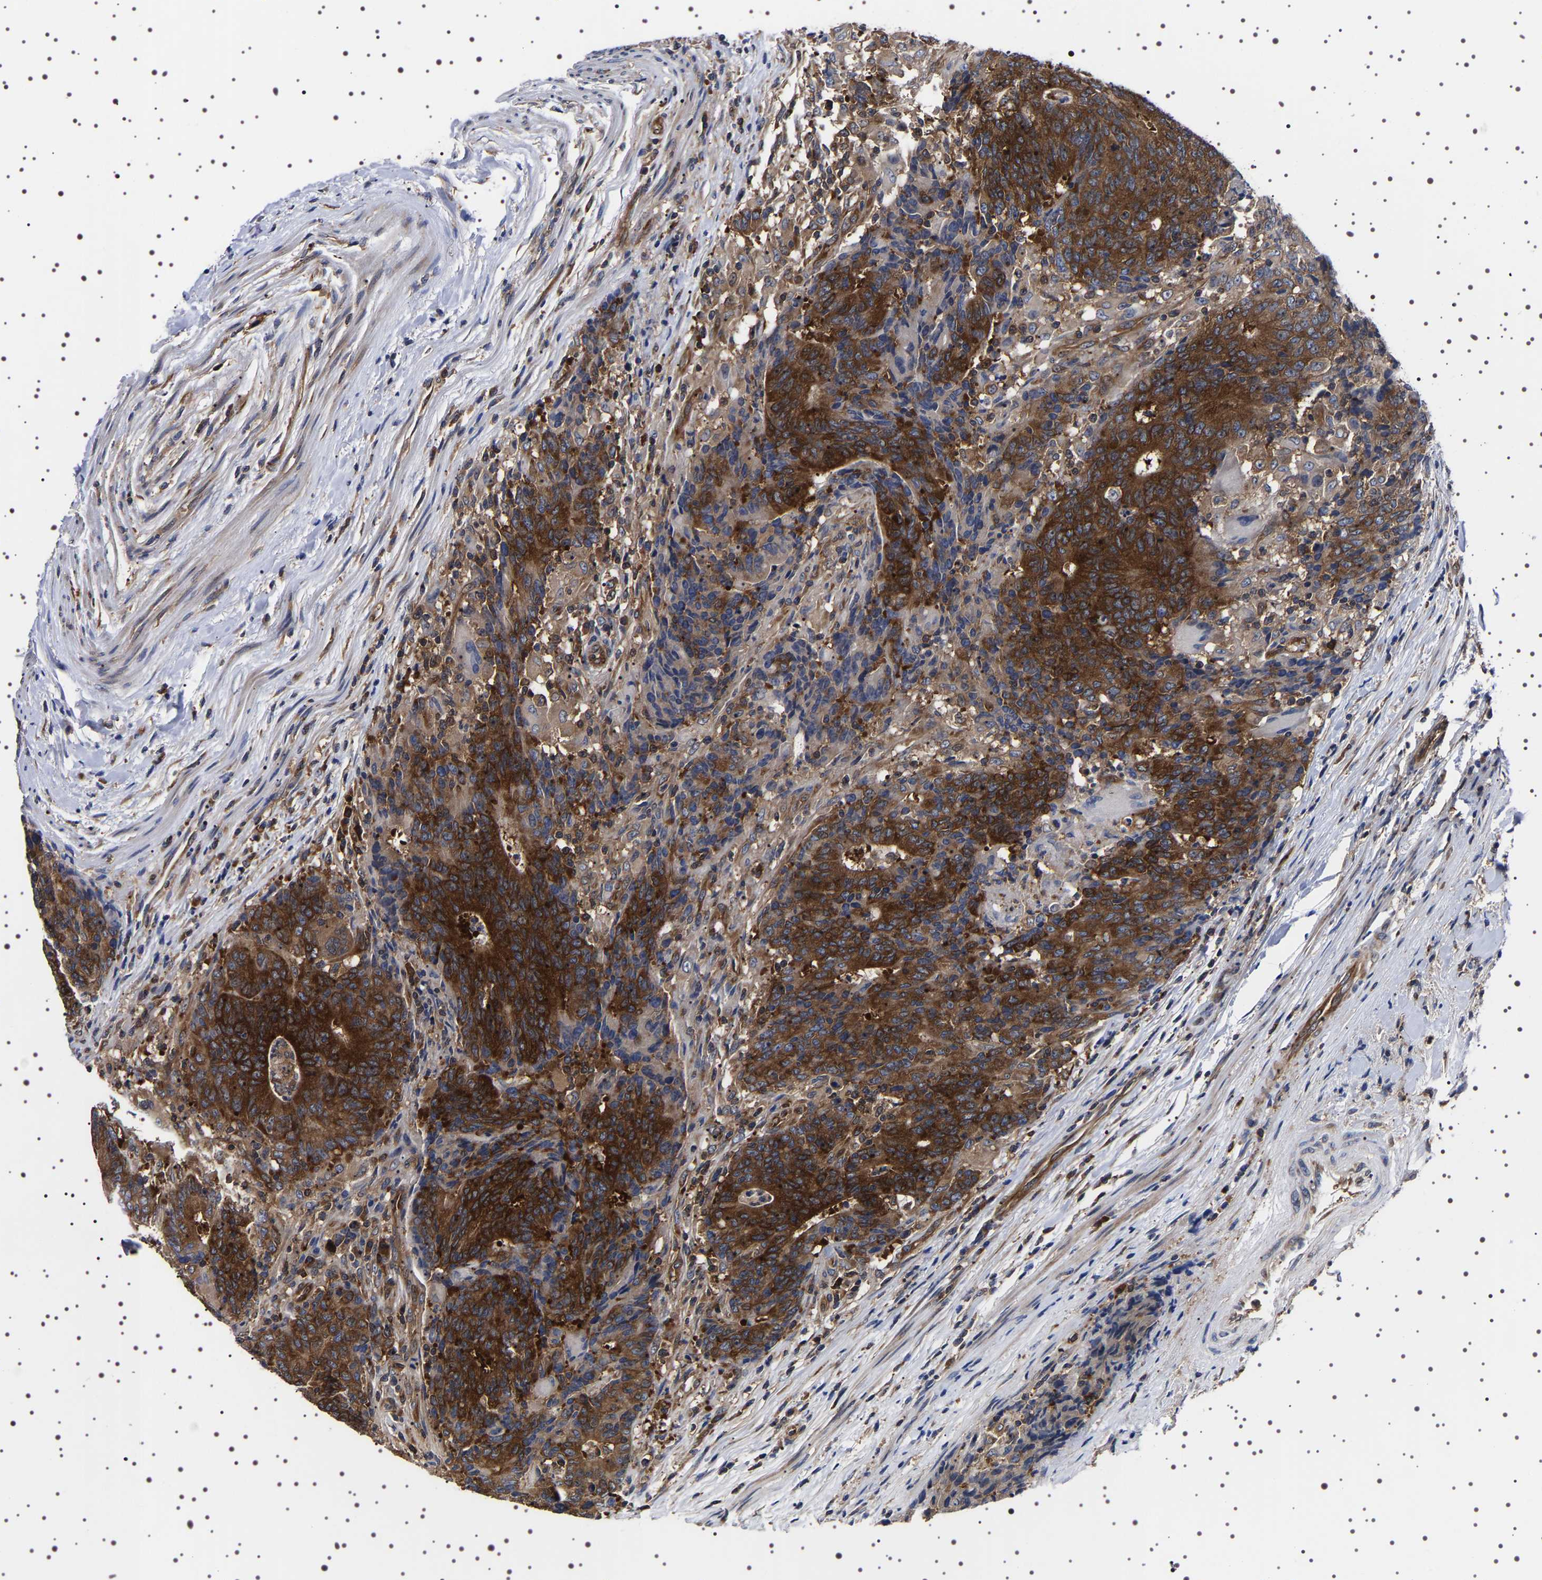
{"staining": {"intensity": "strong", "quantity": ">75%", "location": "cytoplasmic/membranous"}, "tissue": "colorectal cancer", "cell_type": "Tumor cells", "image_type": "cancer", "snomed": [{"axis": "morphology", "description": "Normal tissue, NOS"}, {"axis": "morphology", "description": "Adenocarcinoma, NOS"}, {"axis": "topography", "description": "Colon"}], "caption": "An immunohistochemistry (IHC) histopathology image of tumor tissue is shown. Protein staining in brown shows strong cytoplasmic/membranous positivity in adenocarcinoma (colorectal) within tumor cells.", "gene": "DARS1", "patient": {"sex": "female", "age": 75}}